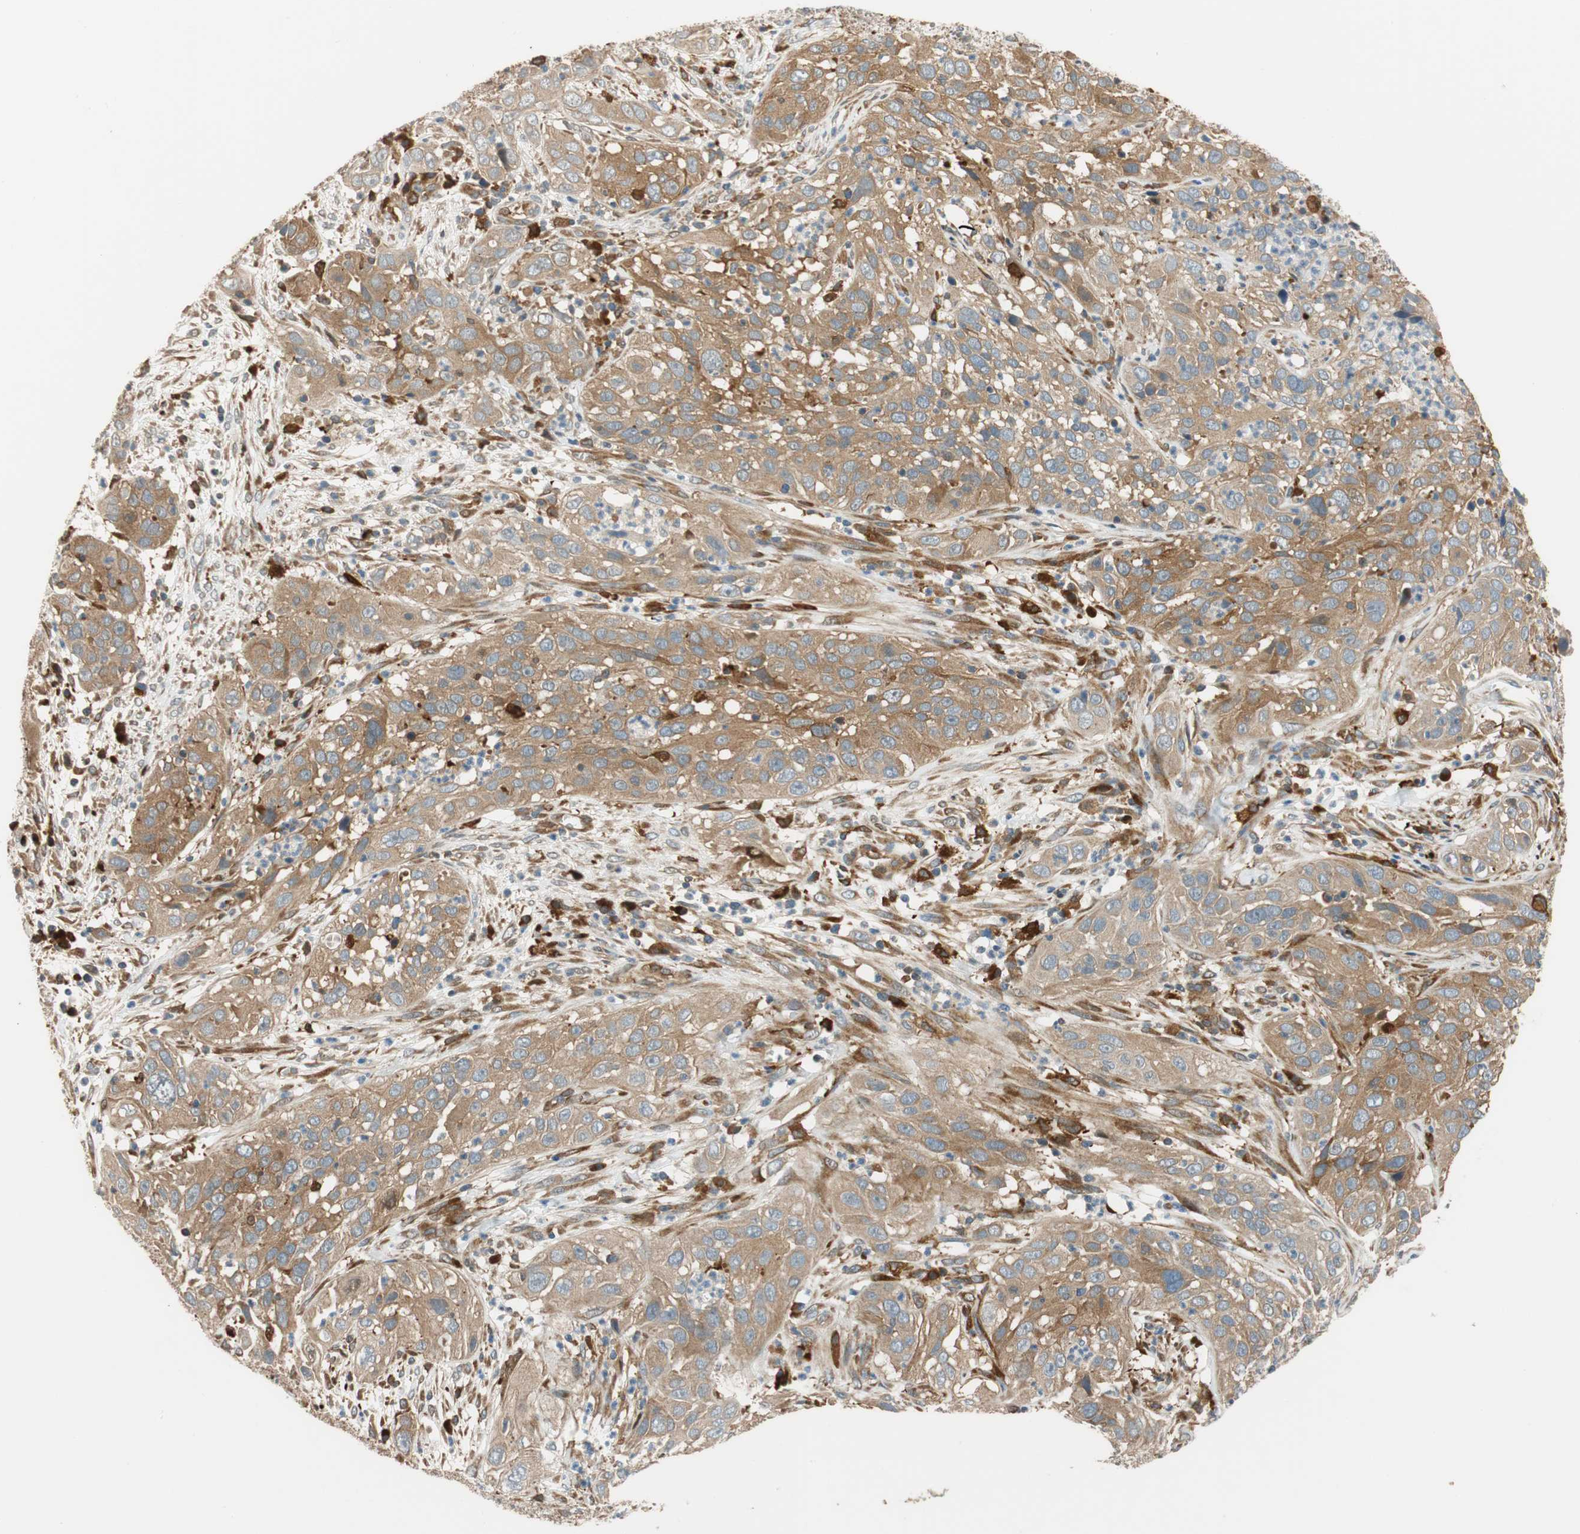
{"staining": {"intensity": "moderate", "quantity": ">75%", "location": "cytoplasmic/membranous"}, "tissue": "cervical cancer", "cell_type": "Tumor cells", "image_type": "cancer", "snomed": [{"axis": "morphology", "description": "Squamous cell carcinoma, NOS"}, {"axis": "topography", "description": "Cervix"}], "caption": "Protein staining exhibits moderate cytoplasmic/membranous positivity in approximately >75% of tumor cells in cervical cancer.", "gene": "PARP14", "patient": {"sex": "female", "age": 32}}